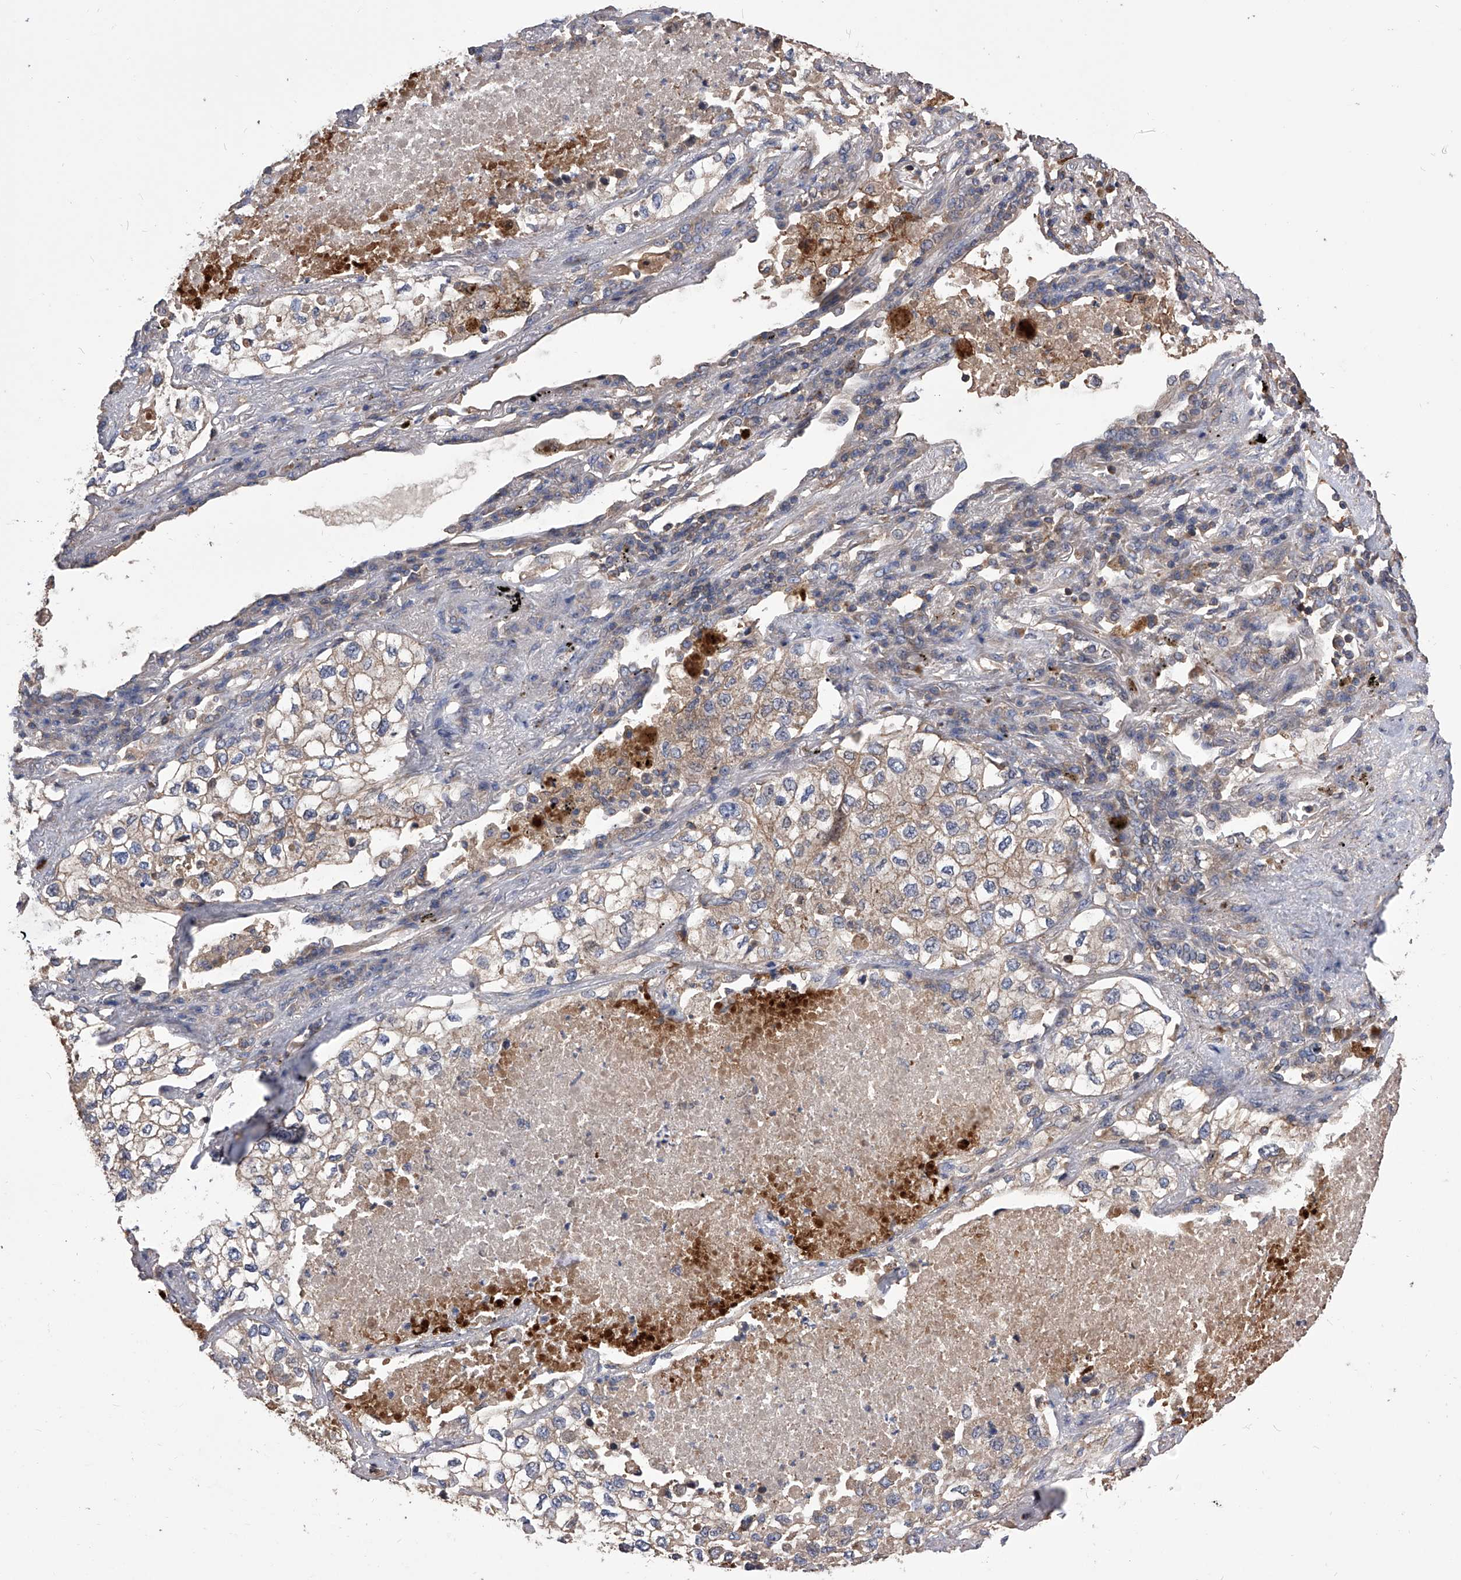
{"staining": {"intensity": "weak", "quantity": ">75%", "location": "cytoplasmic/membranous"}, "tissue": "lung cancer", "cell_type": "Tumor cells", "image_type": "cancer", "snomed": [{"axis": "morphology", "description": "Adenocarcinoma, NOS"}, {"axis": "topography", "description": "Lung"}], "caption": "Tumor cells exhibit low levels of weak cytoplasmic/membranous positivity in approximately >75% of cells in human adenocarcinoma (lung).", "gene": "CUL7", "patient": {"sex": "male", "age": 63}}